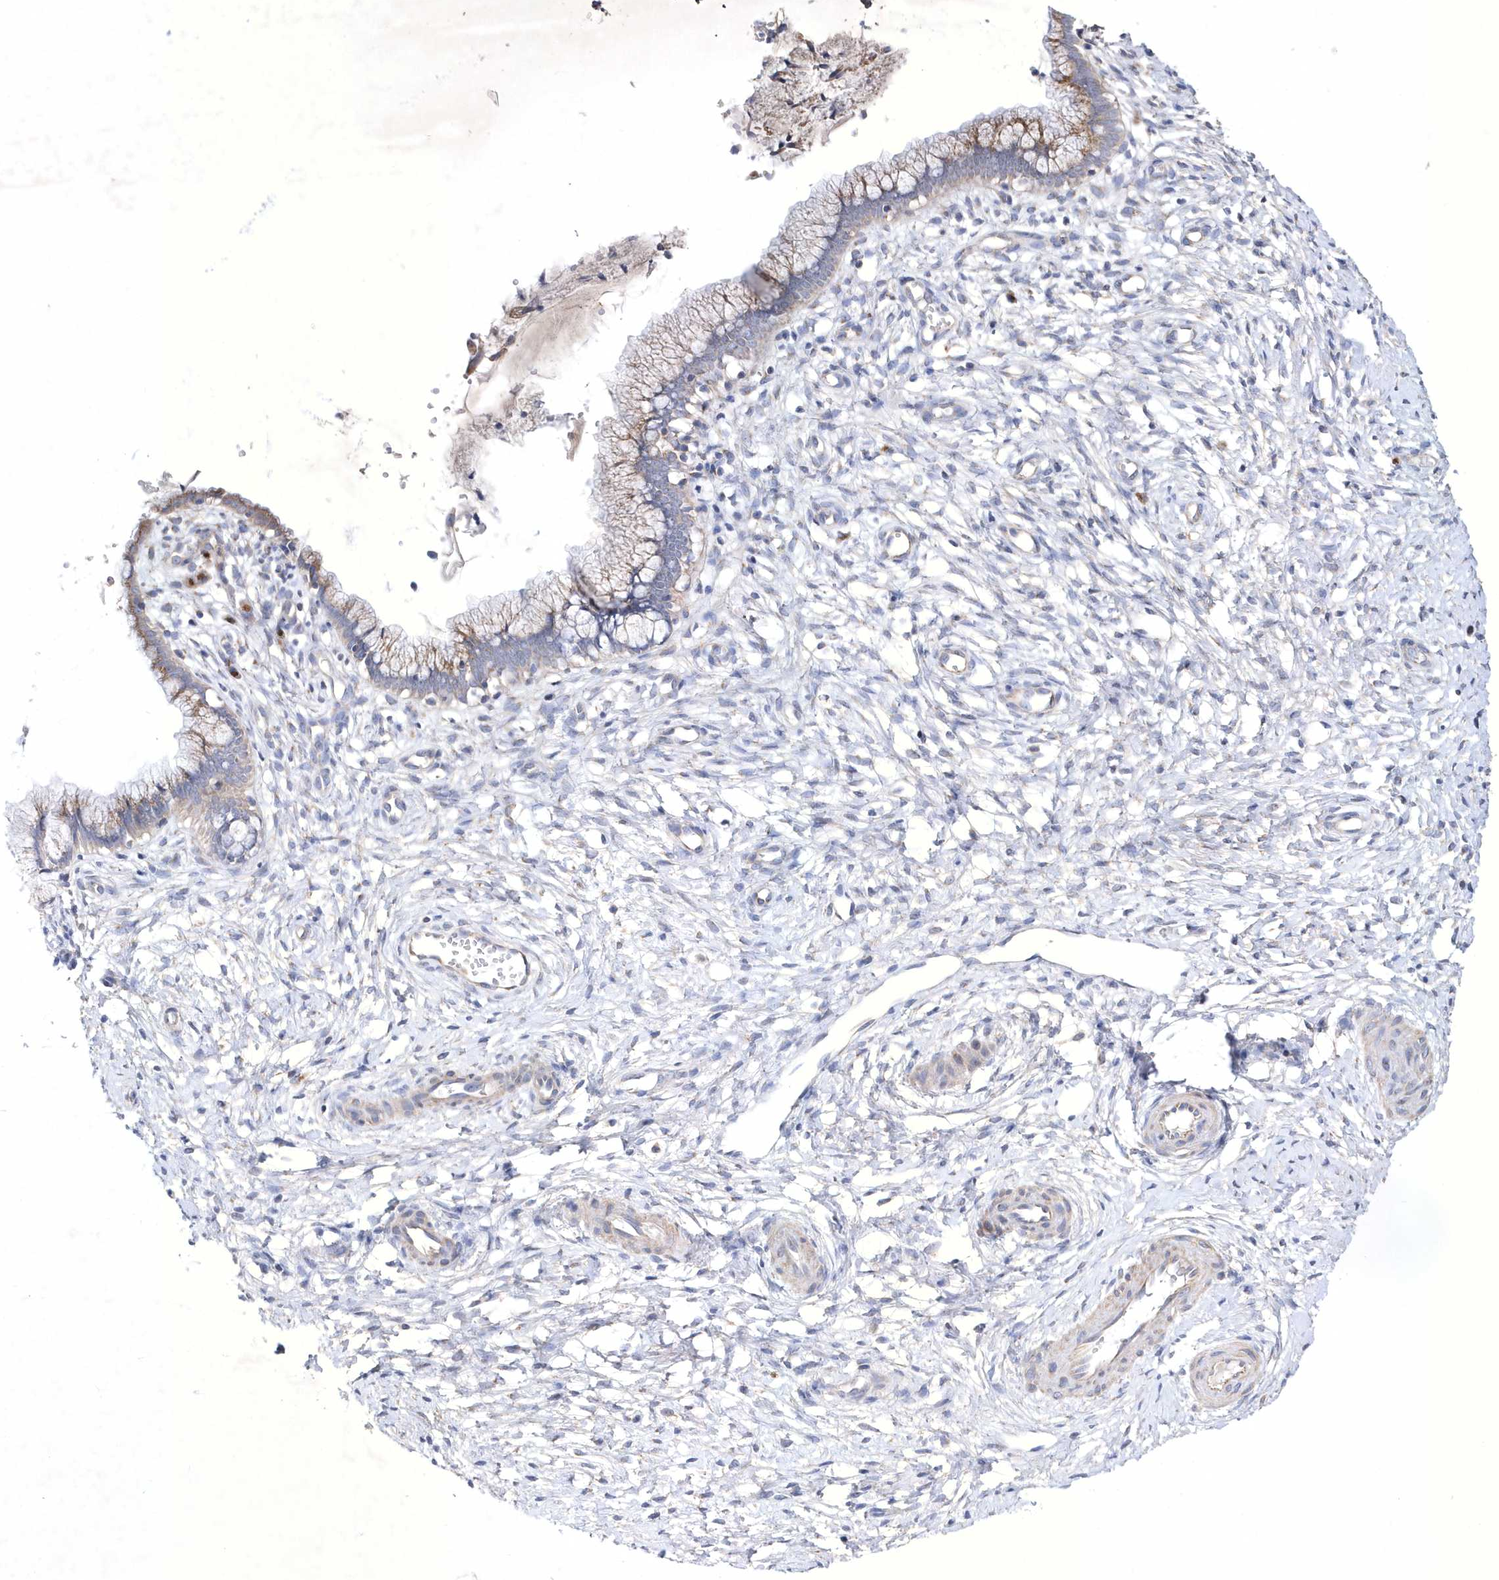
{"staining": {"intensity": "moderate", "quantity": "<25%", "location": "cytoplasmic/membranous"}, "tissue": "cervix", "cell_type": "Glandular cells", "image_type": "normal", "snomed": [{"axis": "morphology", "description": "Normal tissue, NOS"}, {"axis": "topography", "description": "Cervix"}], "caption": "Immunohistochemistry (IHC) micrograph of normal human cervix stained for a protein (brown), which displays low levels of moderate cytoplasmic/membranous expression in about <25% of glandular cells.", "gene": "METTL8", "patient": {"sex": "female", "age": 36}}